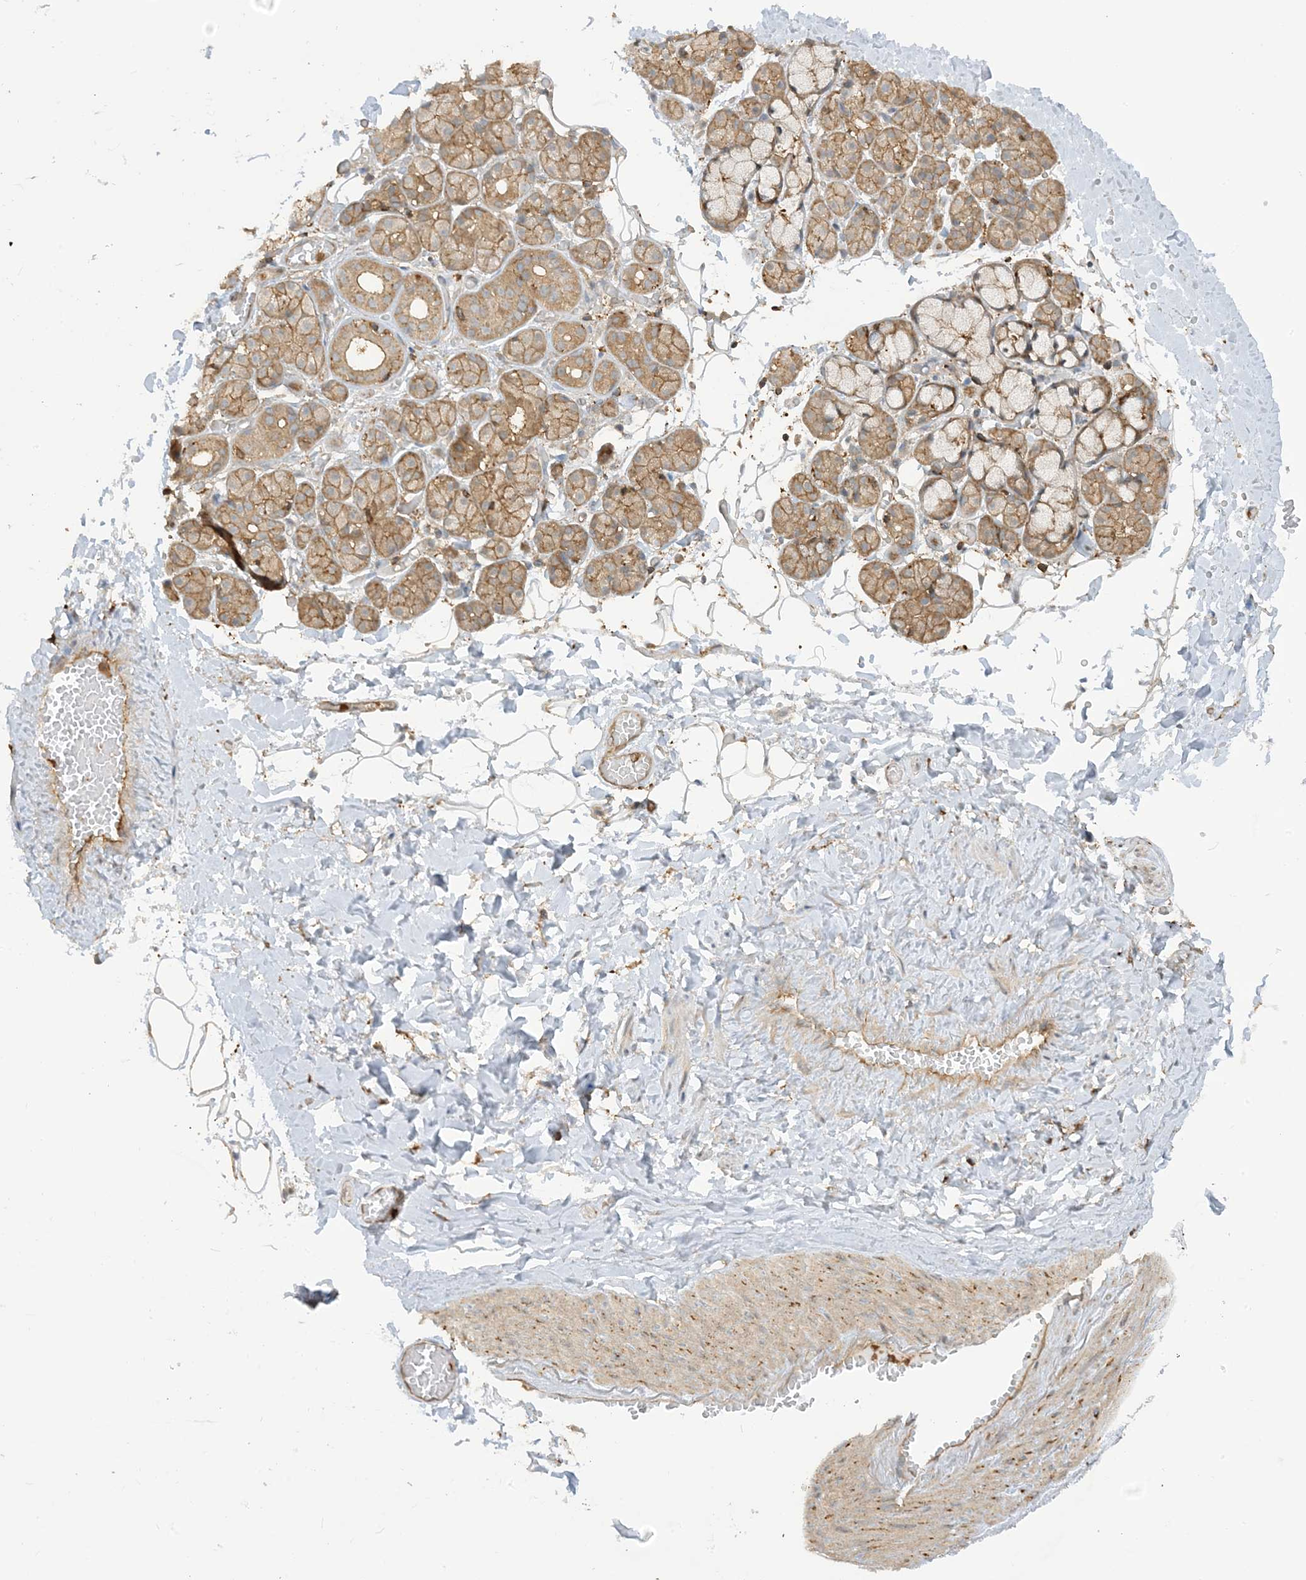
{"staining": {"intensity": "moderate", "quantity": ">75%", "location": "cytoplasmic/membranous"}, "tissue": "salivary gland", "cell_type": "Glandular cells", "image_type": "normal", "snomed": [{"axis": "morphology", "description": "Normal tissue, NOS"}, {"axis": "topography", "description": "Salivary gland"}], "caption": "This histopathology image shows IHC staining of benign salivary gland, with medium moderate cytoplasmic/membranous positivity in approximately >75% of glandular cells.", "gene": "CAPZB", "patient": {"sex": "male", "age": 63}}